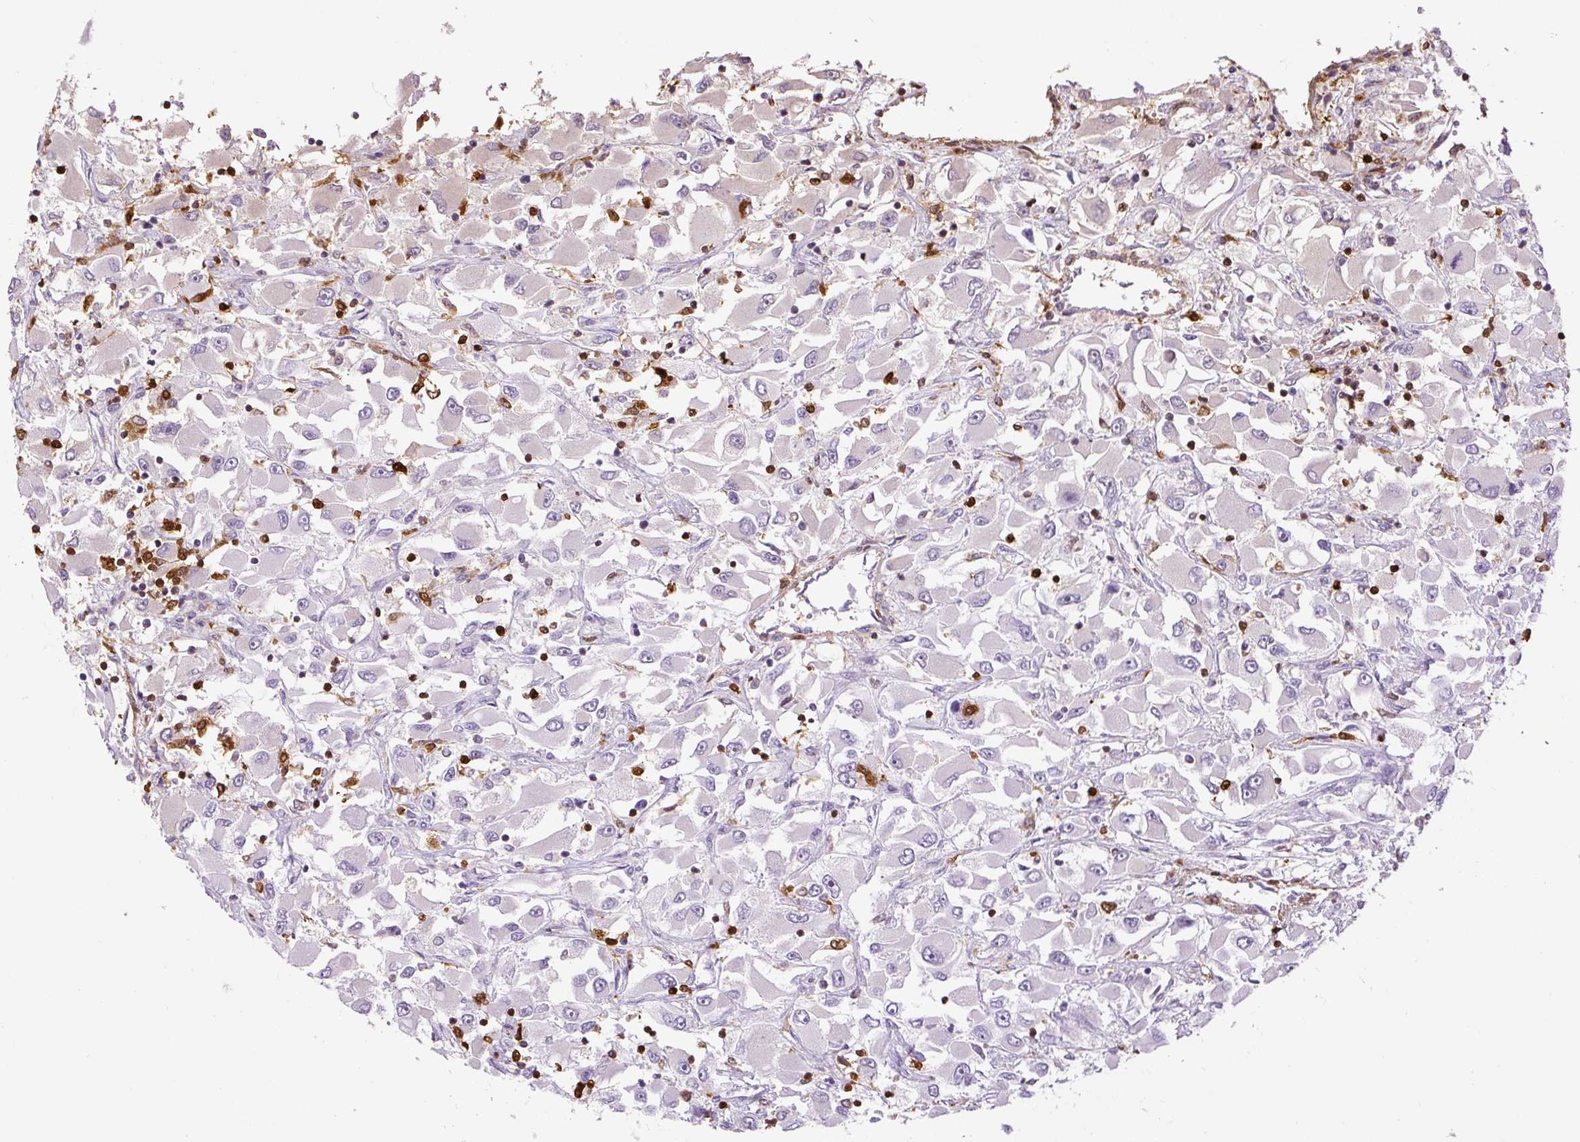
{"staining": {"intensity": "negative", "quantity": "none", "location": "none"}, "tissue": "renal cancer", "cell_type": "Tumor cells", "image_type": "cancer", "snomed": [{"axis": "morphology", "description": "Adenocarcinoma, NOS"}, {"axis": "topography", "description": "Kidney"}], "caption": "Immunohistochemical staining of human renal cancer (adenocarcinoma) reveals no significant staining in tumor cells.", "gene": "S100A4", "patient": {"sex": "female", "age": 52}}